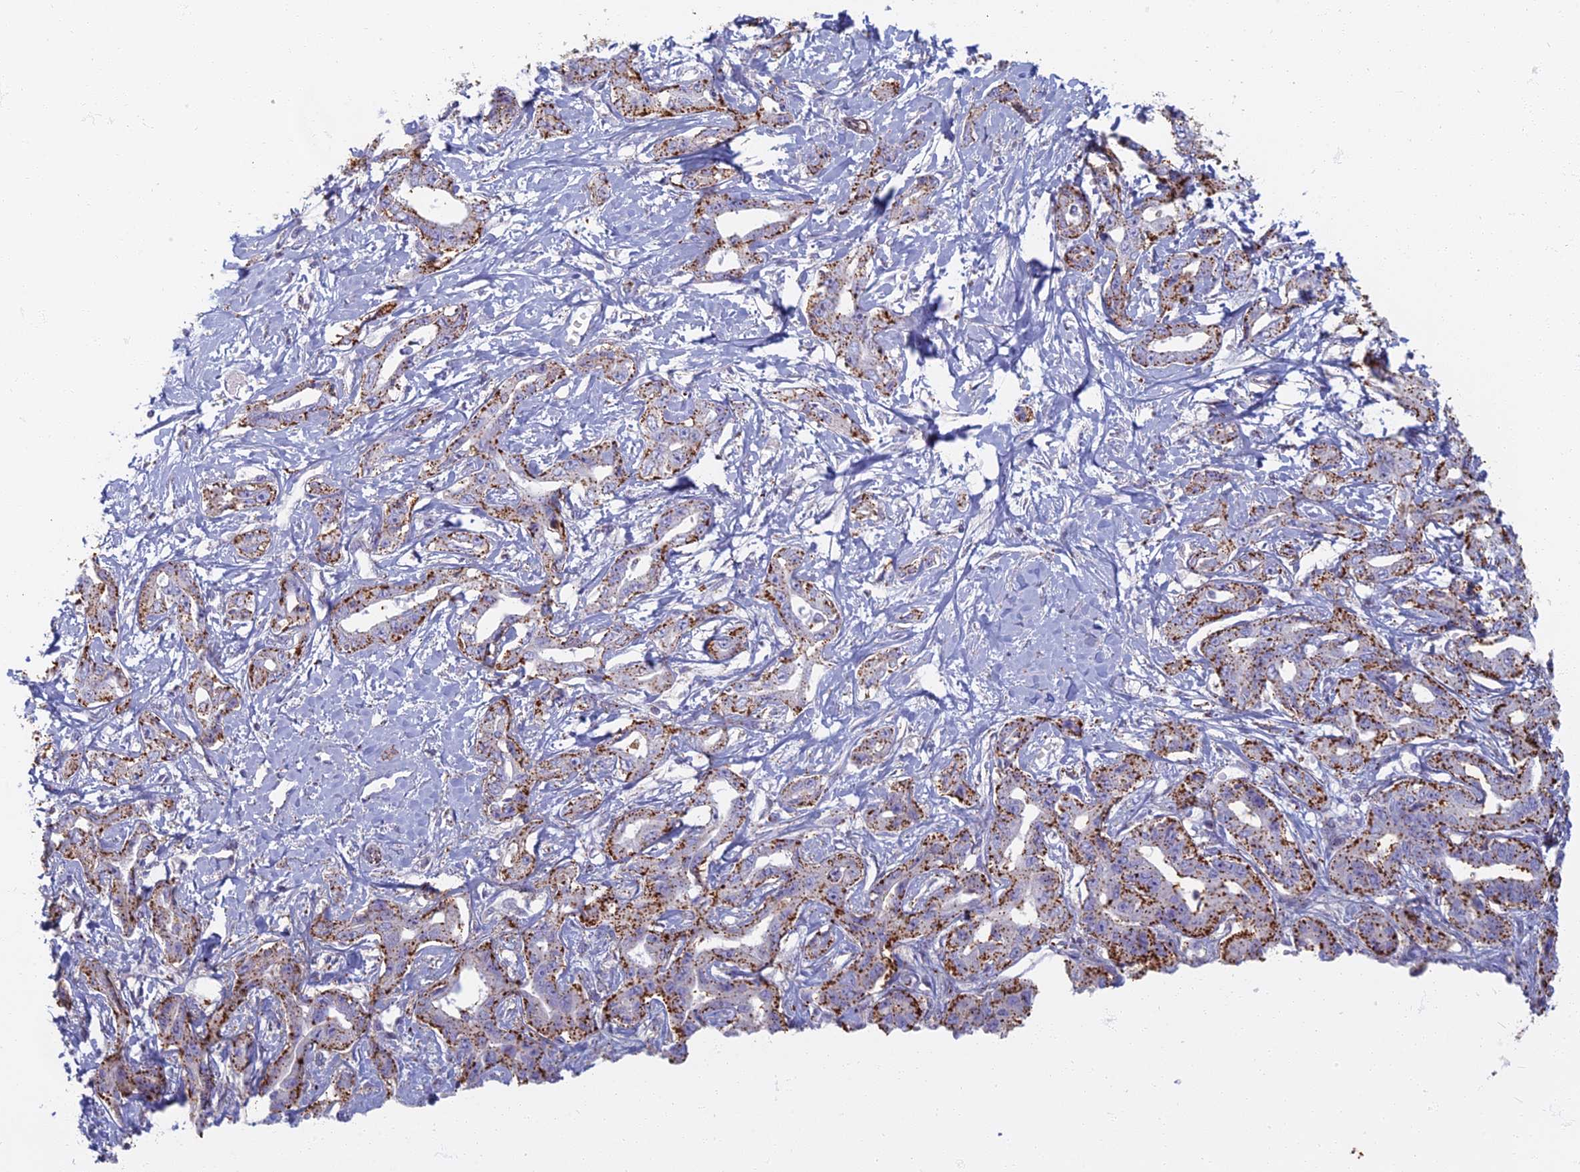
{"staining": {"intensity": "moderate", "quantity": ">75%", "location": "cytoplasmic/membranous"}, "tissue": "liver cancer", "cell_type": "Tumor cells", "image_type": "cancer", "snomed": [{"axis": "morphology", "description": "Cholangiocarcinoma"}, {"axis": "topography", "description": "Liver"}], "caption": "Human cholangiocarcinoma (liver) stained with a protein marker shows moderate staining in tumor cells.", "gene": "CHMP4B", "patient": {"sex": "male", "age": 59}}